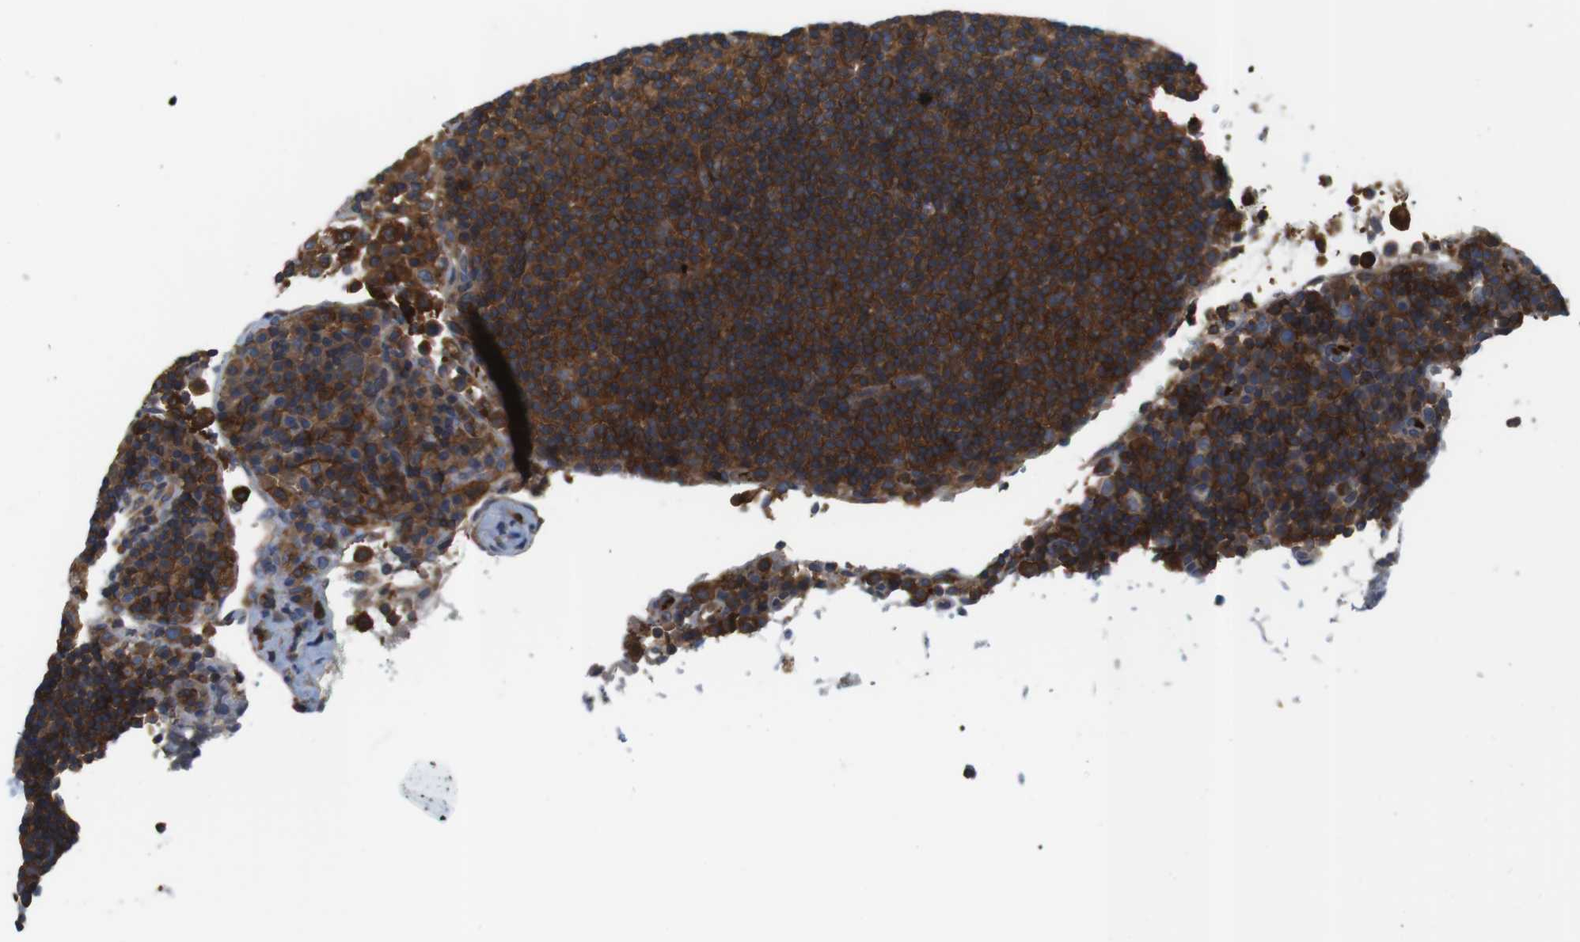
{"staining": {"intensity": "strong", "quantity": ">75%", "location": "cytoplasmic/membranous"}, "tissue": "lymph node", "cell_type": "Germinal center cells", "image_type": "normal", "snomed": [{"axis": "morphology", "description": "Normal tissue, NOS"}, {"axis": "topography", "description": "Lymph node"}], "caption": "This image shows unremarkable lymph node stained with immunohistochemistry to label a protein in brown. The cytoplasmic/membranous of germinal center cells show strong positivity for the protein. Nuclei are counter-stained blue.", "gene": "HERPUD2", "patient": {"sex": "female", "age": 53}}